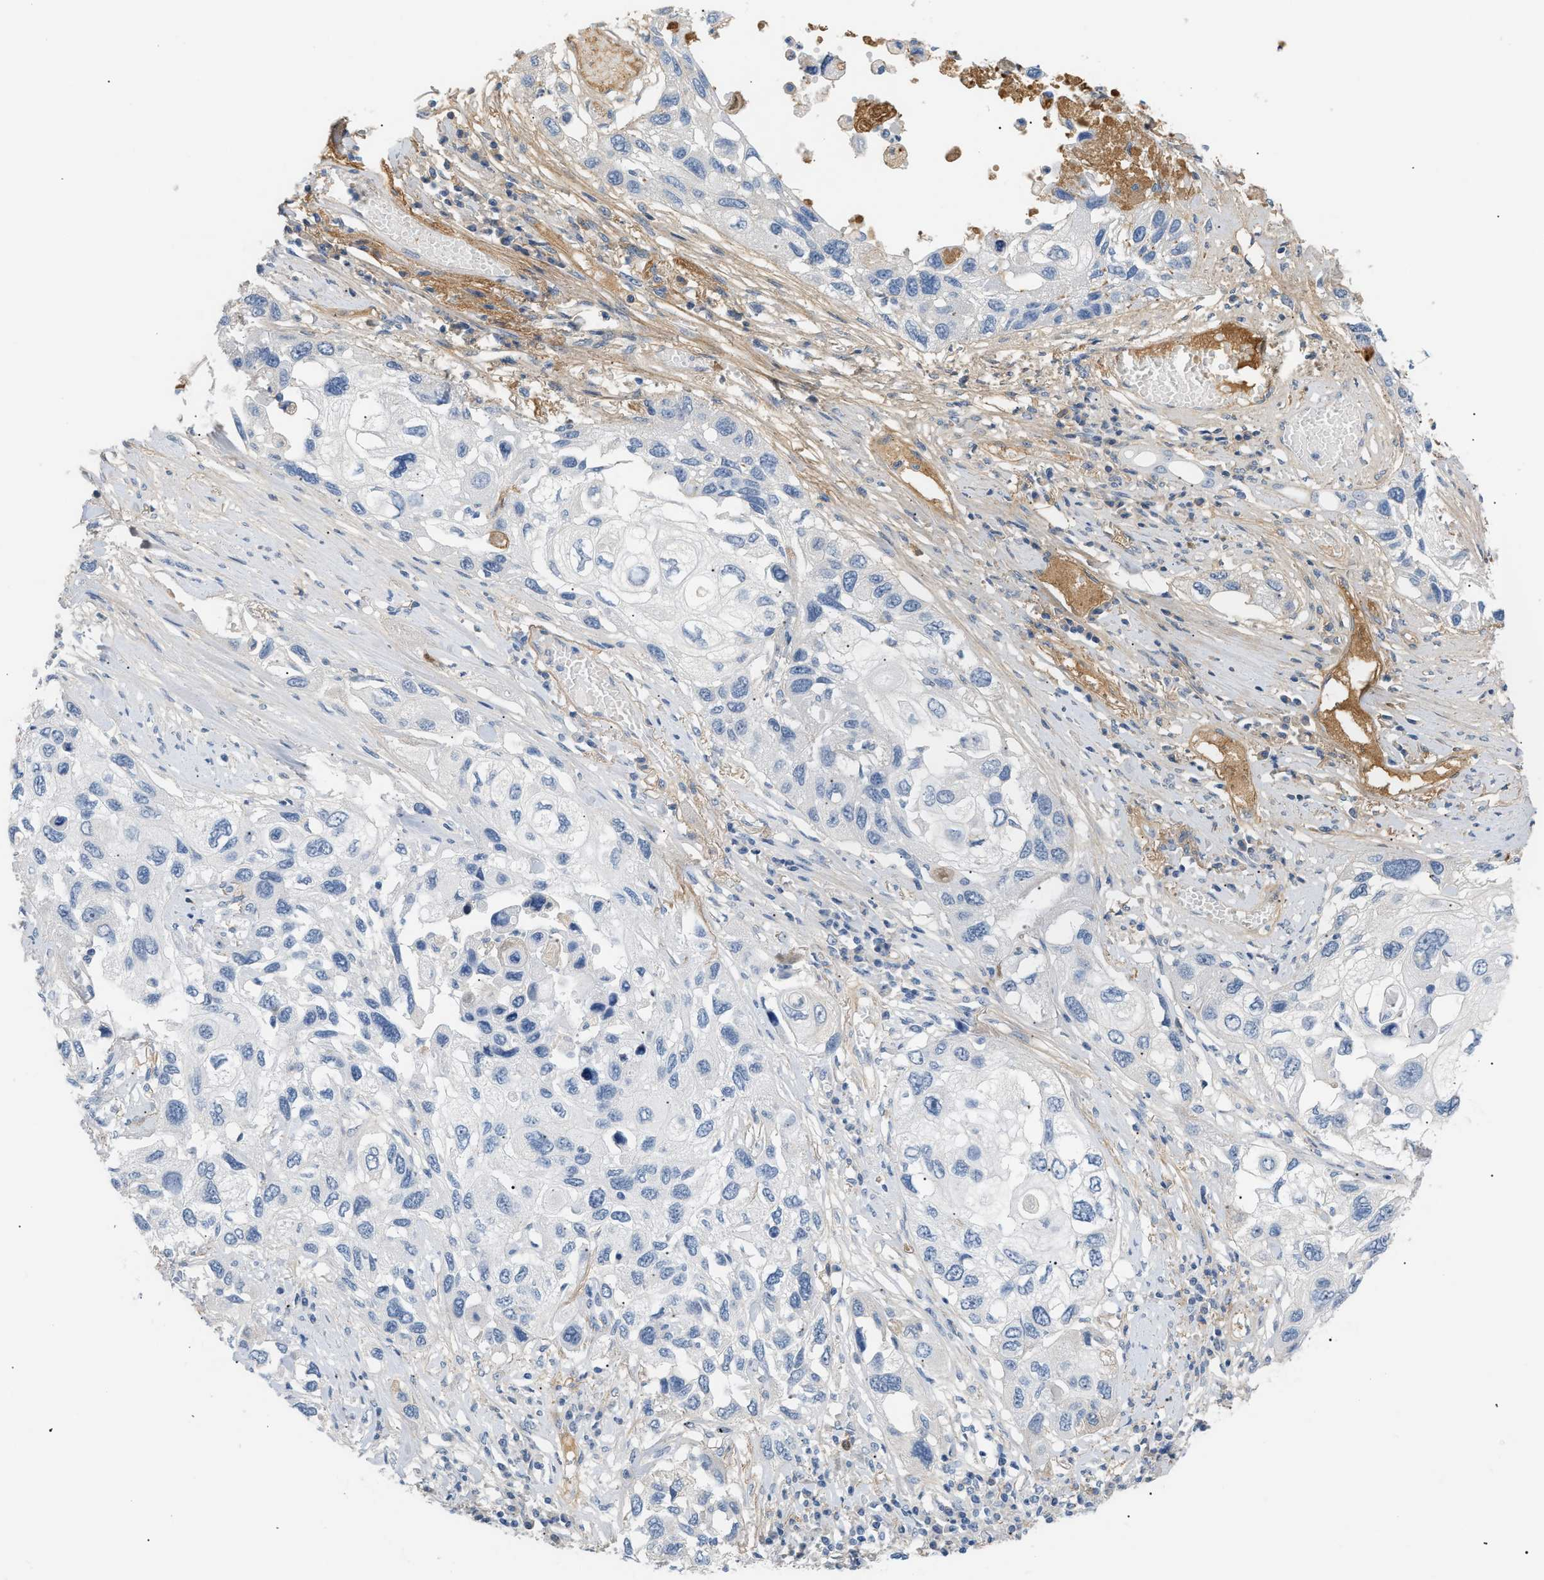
{"staining": {"intensity": "negative", "quantity": "none", "location": "none"}, "tissue": "lung cancer", "cell_type": "Tumor cells", "image_type": "cancer", "snomed": [{"axis": "morphology", "description": "Squamous cell carcinoma, NOS"}, {"axis": "topography", "description": "Lung"}], "caption": "High magnification brightfield microscopy of lung squamous cell carcinoma stained with DAB (brown) and counterstained with hematoxylin (blue): tumor cells show no significant staining.", "gene": "CFH", "patient": {"sex": "male", "age": 71}}